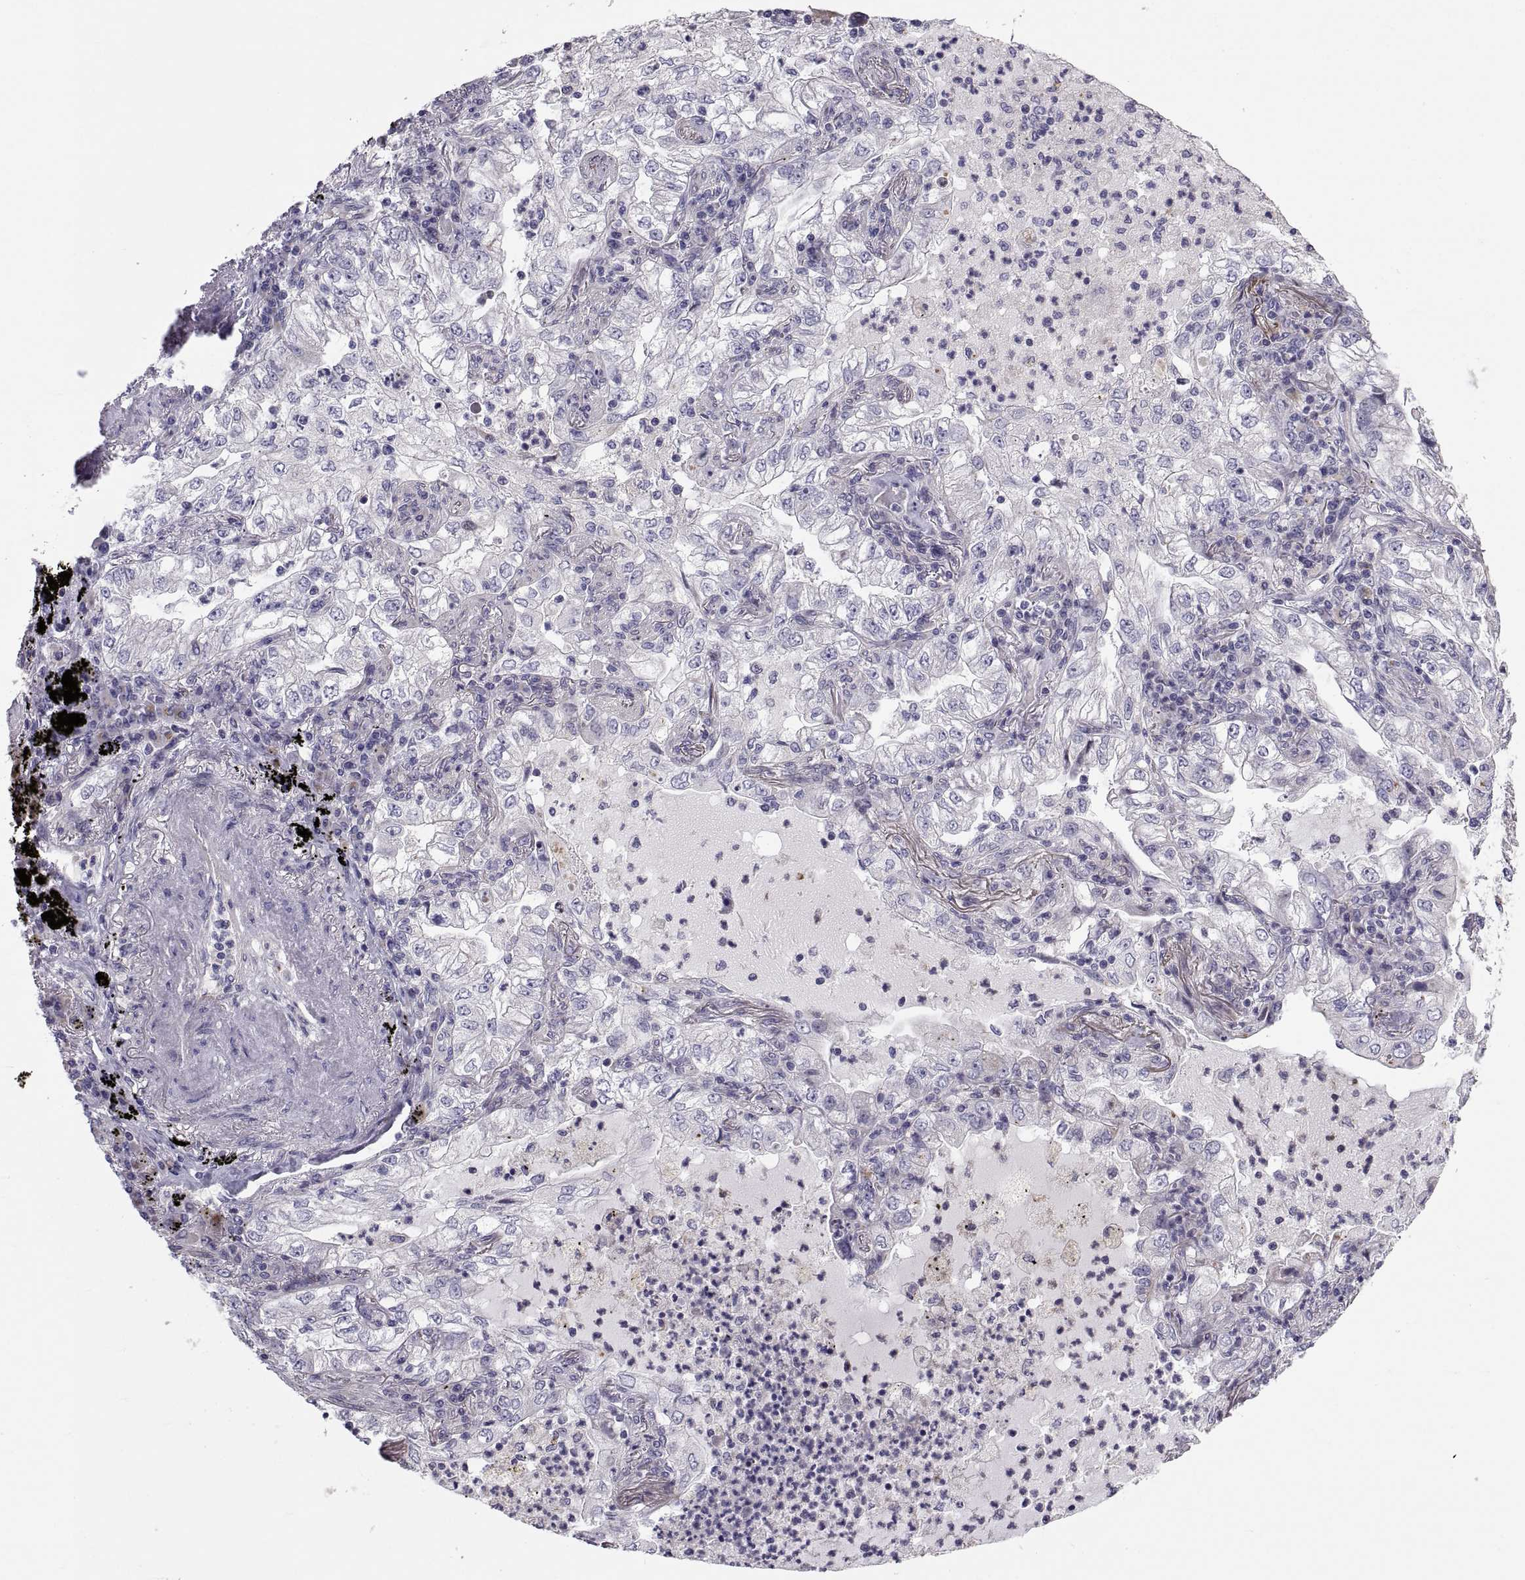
{"staining": {"intensity": "negative", "quantity": "none", "location": "none"}, "tissue": "lung cancer", "cell_type": "Tumor cells", "image_type": "cancer", "snomed": [{"axis": "morphology", "description": "Adenocarcinoma, NOS"}, {"axis": "topography", "description": "Lung"}], "caption": "An immunohistochemistry micrograph of lung cancer is shown. There is no staining in tumor cells of lung cancer.", "gene": "ANO1", "patient": {"sex": "female", "age": 73}}